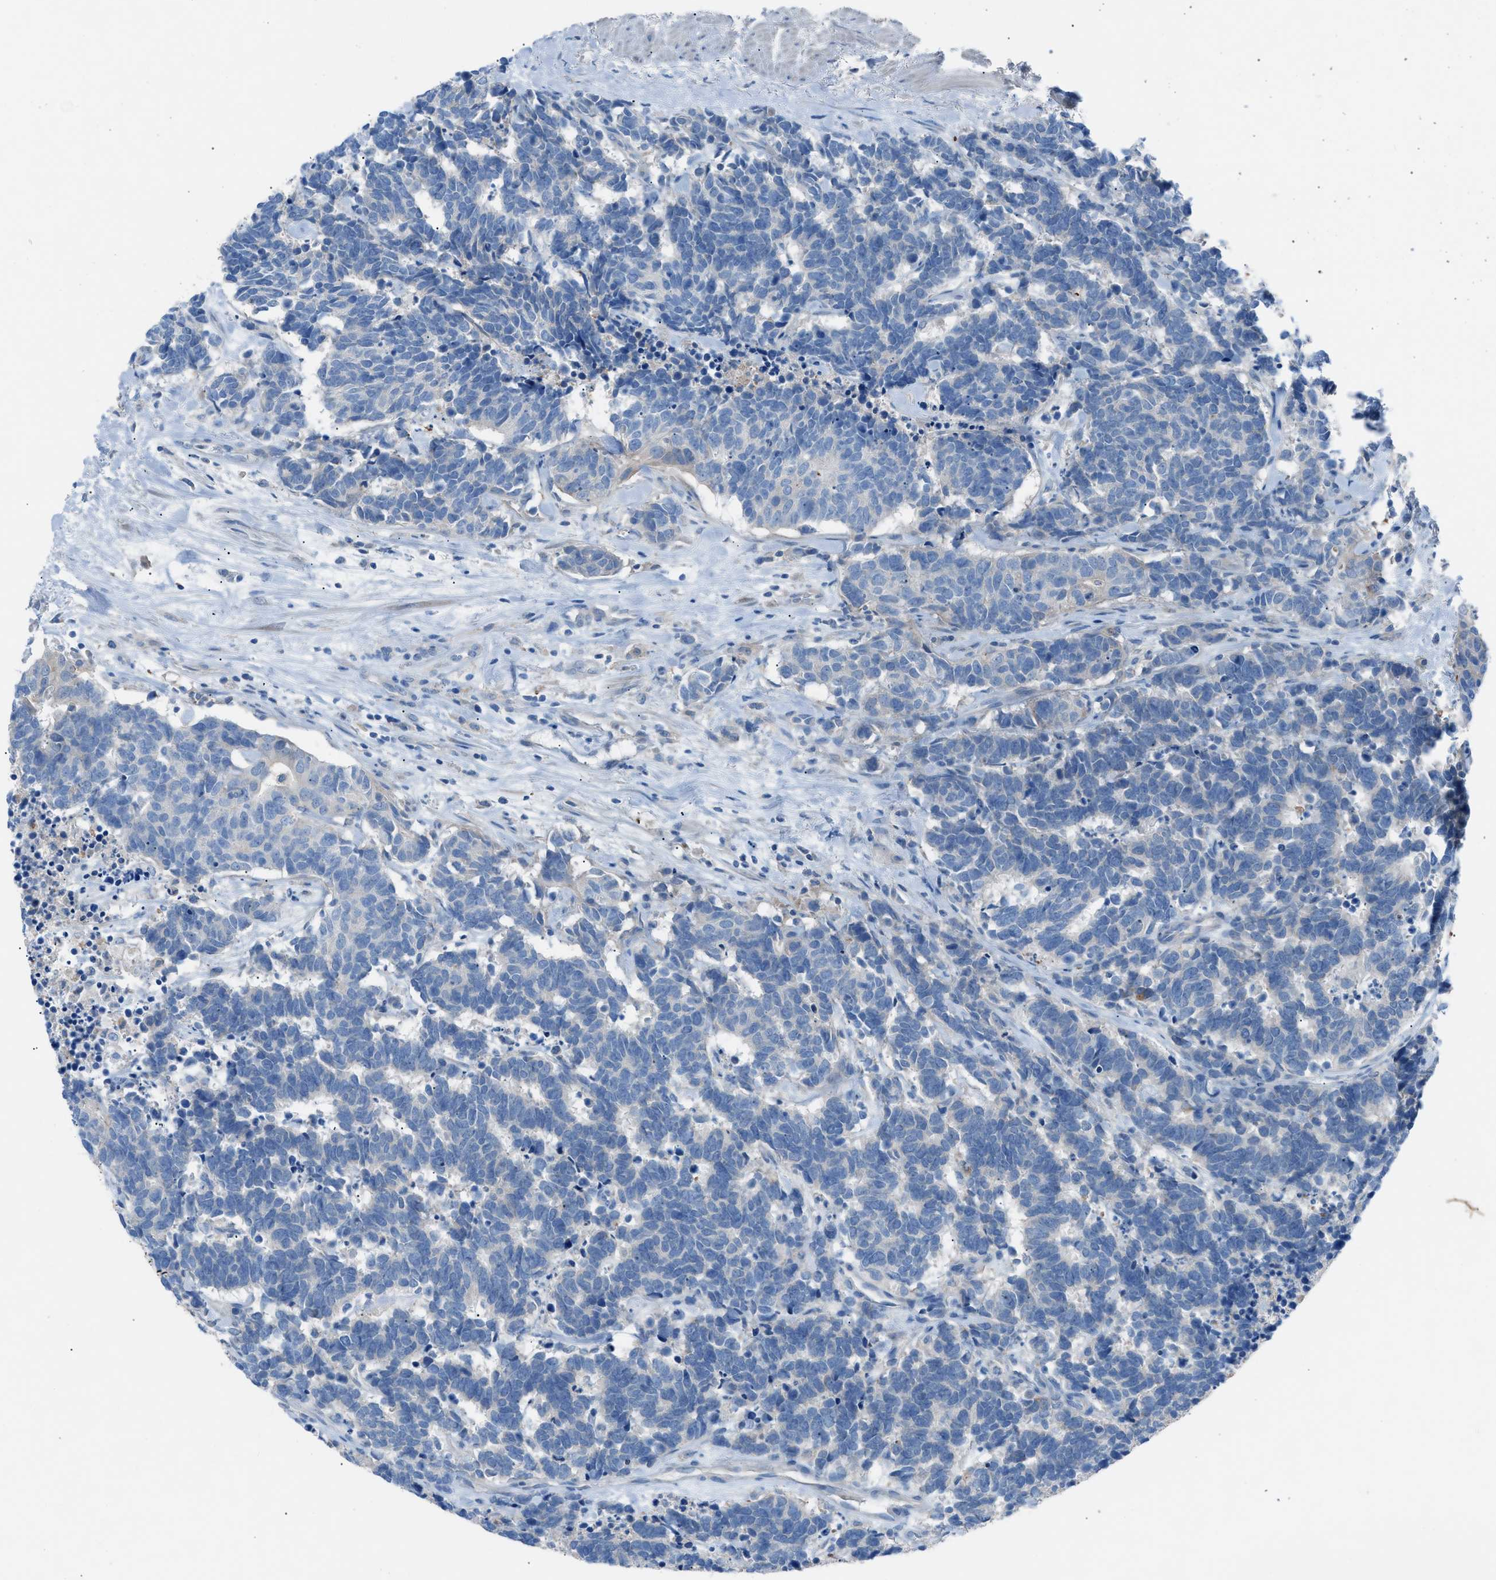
{"staining": {"intensity": "negative", "quantity": "none", "location": "none"}, "tissue": "carcinoid", "cell_type": "Tumor cells", "image_type": "cancer", "snomed": [{"axis": "morphology", "description": "Carcinoma, NOS"}, {"axis": "morphology", "description": "Carcinoid, malignant, NOS"}, {"axis": "topography", "description": "Urinary bladder"}], "caption": "Immunohistochemical staining of carcinoid reveals no significant expression in tumor cells.", "gene": "C5AR2", "patient": {"sex": "male", "age": 57}}